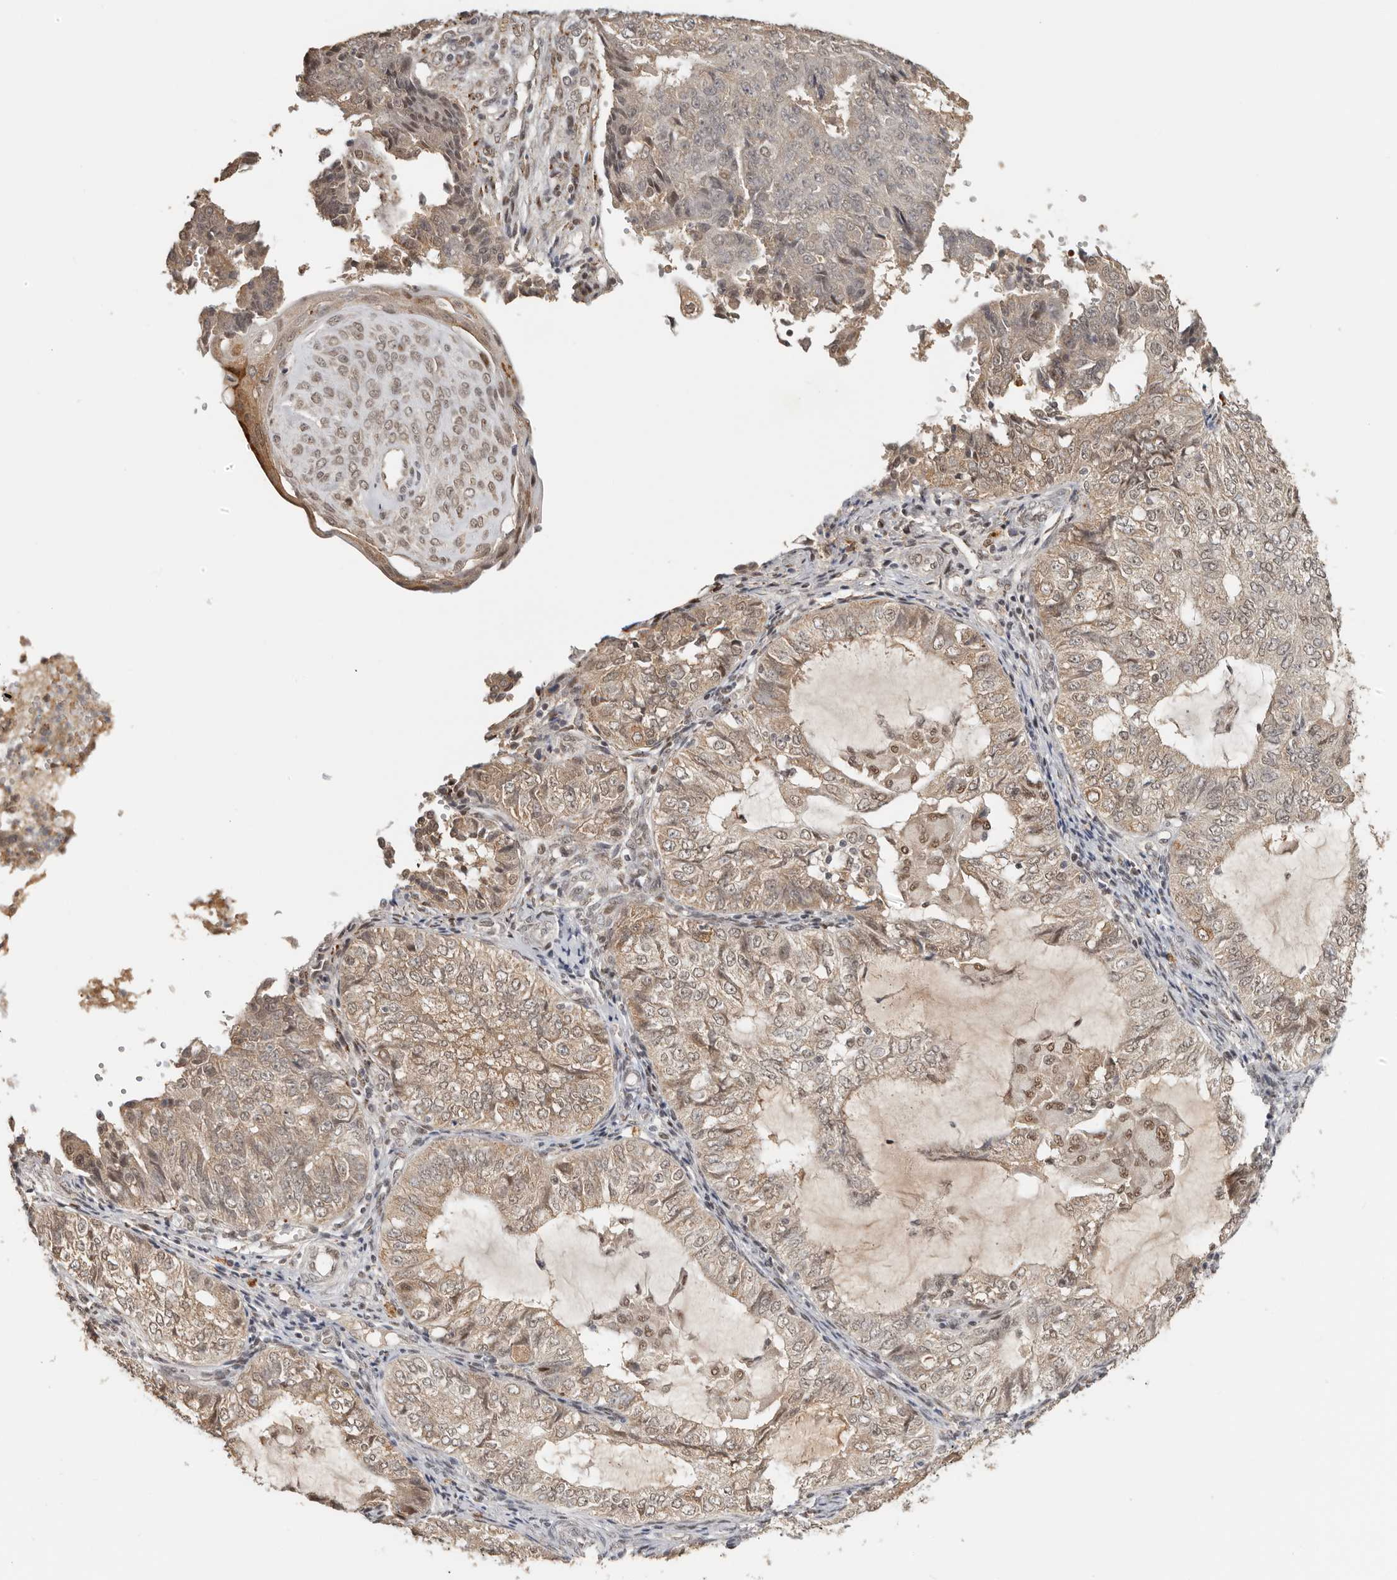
{"staining": {"intensity": "moderate", "quantity": ">75%", "location": "cytoplasmic/membranous,nuclear"}, "tissue": "endometrial cancer", "cell_type": "Tumor cells", "image_type": "cancer", "snomed": [{"axis": "morphology", "description": "Adenocarcinoma, NOS"}, {"axis": "topography", "description": "Endometrium"}], "caption": "Immunohistochemistry (DAB) staining of endometrial cancer demonstrates moderate cytoplasmic/membranous and nuclear protein expression in approximately >75% of tumor cells.", "gene": "SEC14L1", "patient": {"sex": "female", "age": 32}}